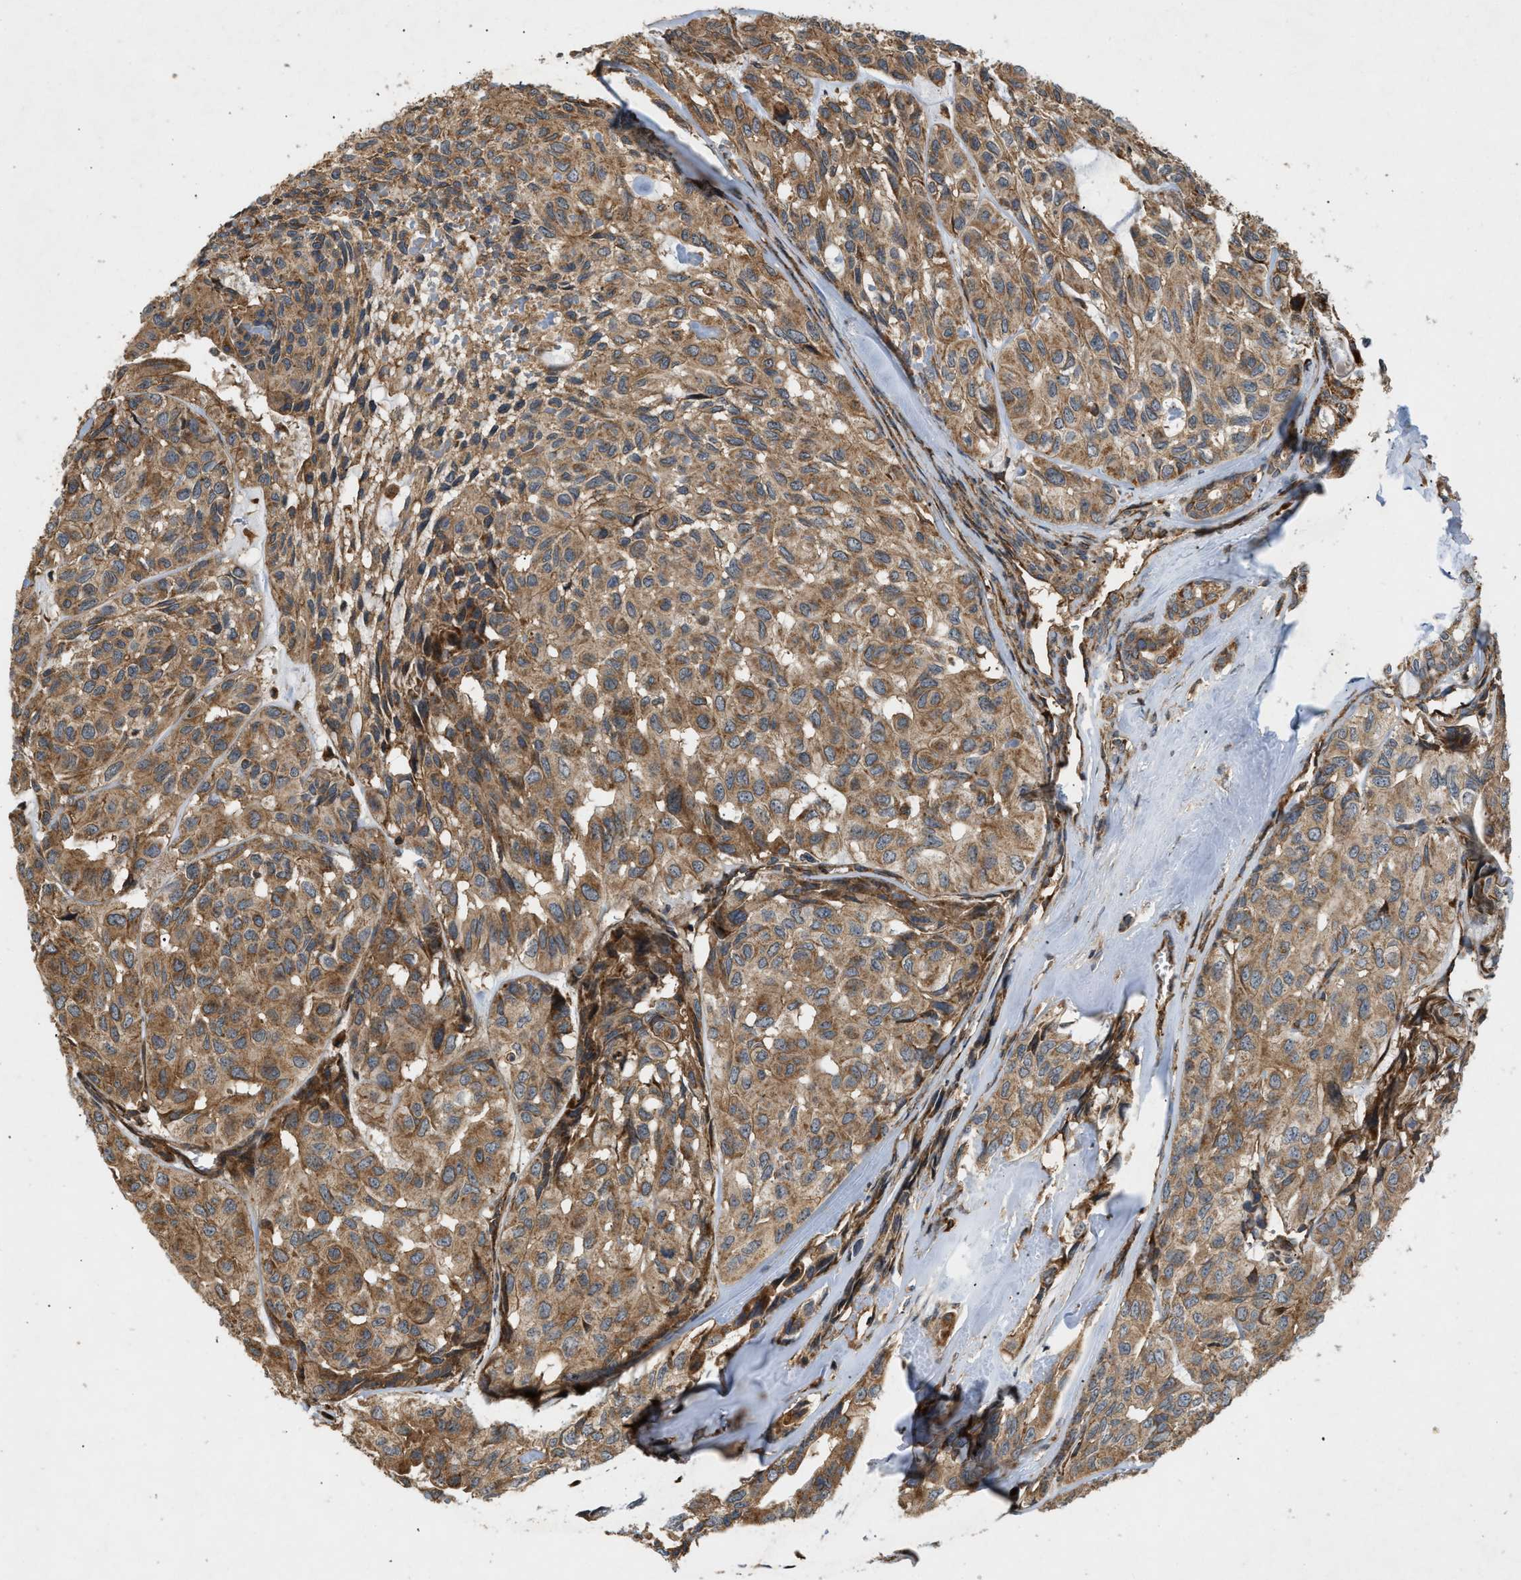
{"staining": {"intensity": "moderate", "quantity": ">75%", "location": "cytoplasmic/membranous"}, "tissue": "head and neck cancer", "cell_type": "Tumor cells", "image_type": "cancer", "snomed": [{"axis": "morphology", "description": "Adenocarcinoma, NOS"}, {"axis": "topography", "description": "Salivary gland, NOS"}, {"axis": "topography", "description": "Head-Neck"}], "caption": "Adenocarcinoma (head and neck) stained with a brown dye shows moderate cytoplasmic/membranous positive staining in about >75% of tumor cells.", "gene": "GNB4", "patient": {"sex": "female", "age": 76}}